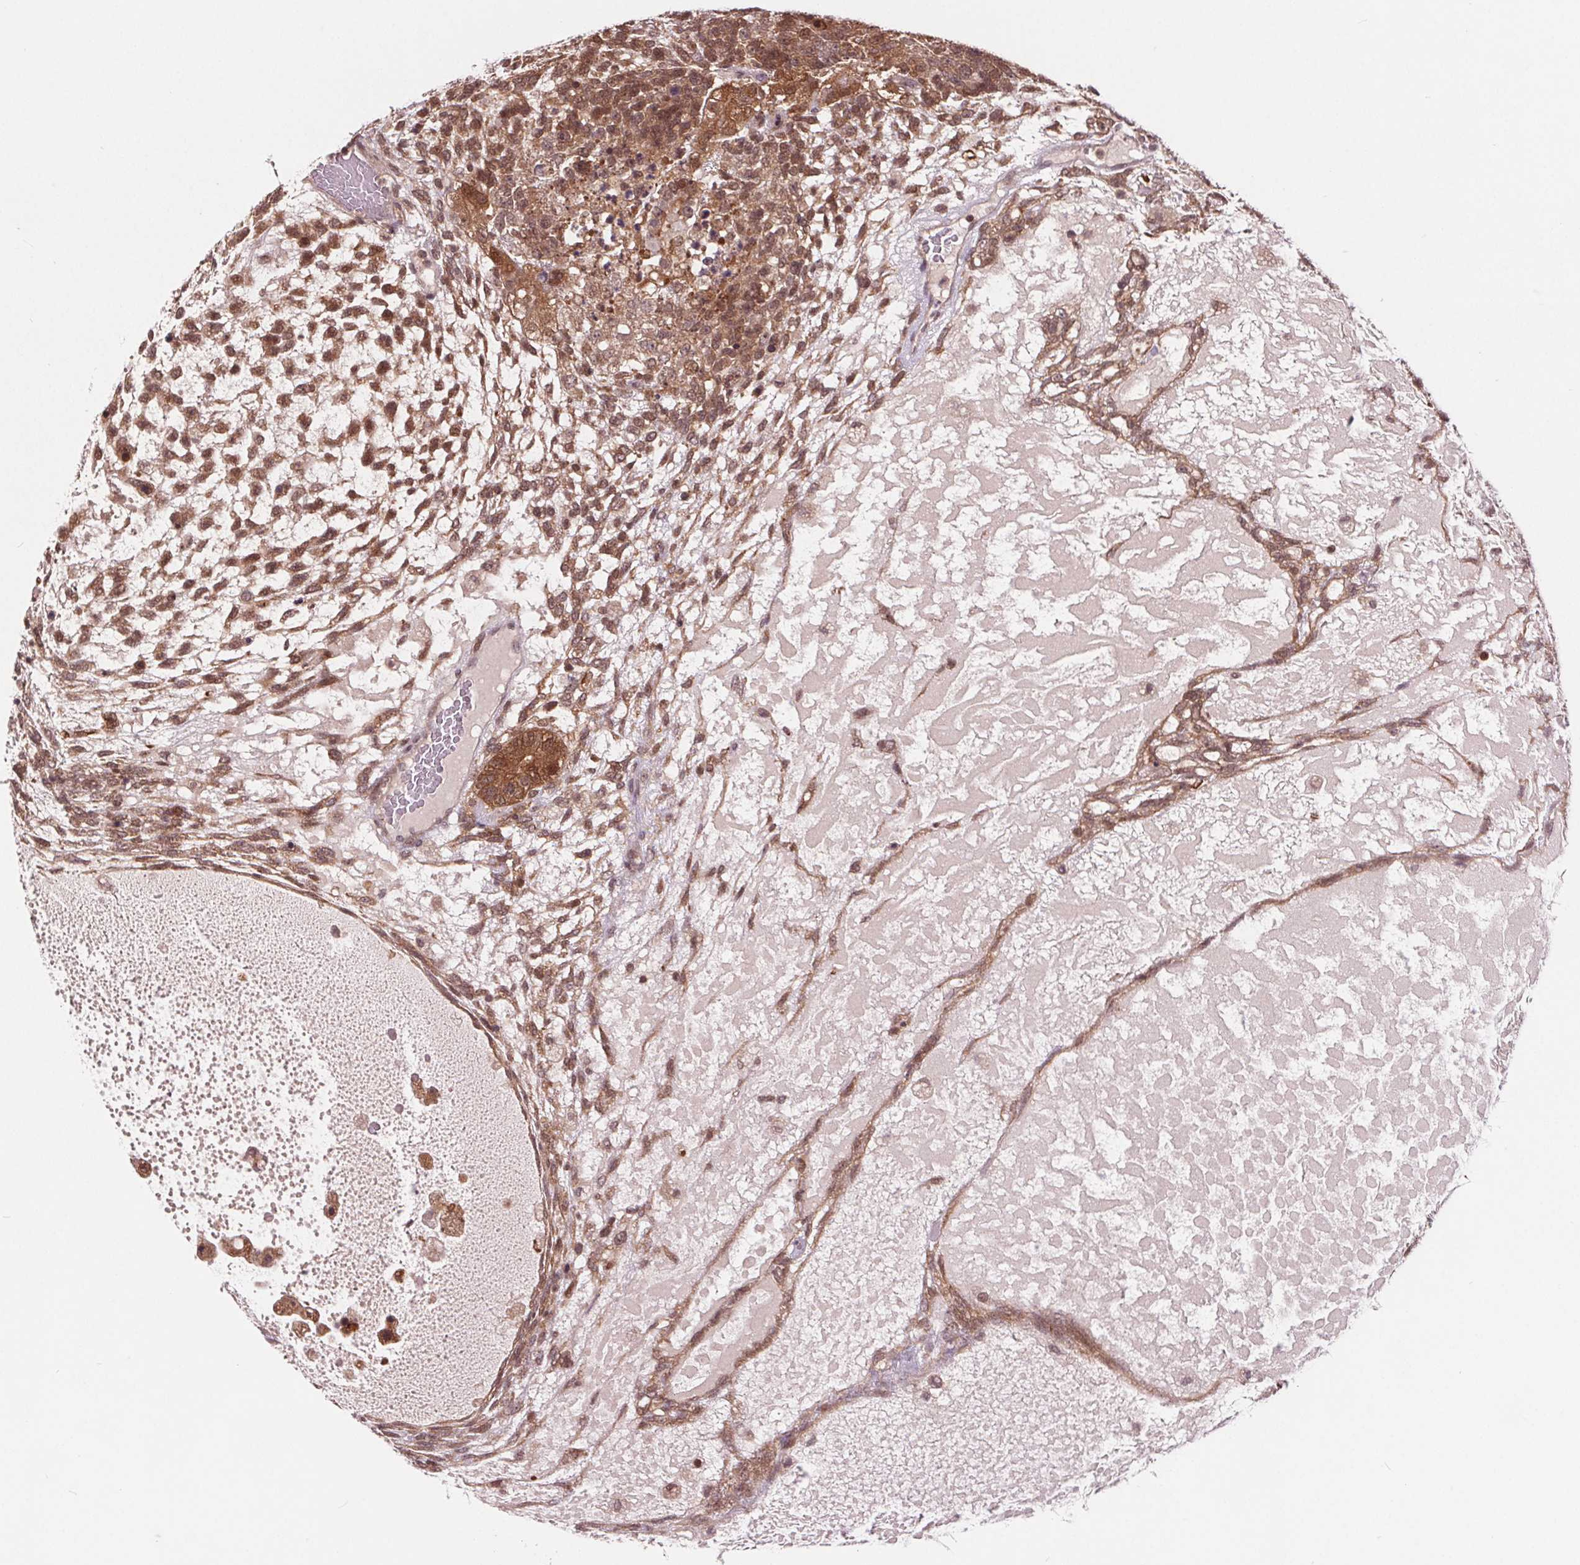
{"staining": {"intensity": "moderate", "quantity": ">75%", "location": "cytoplasmic/membranous,nuclear"}, "tissue": "testis cancer", "cell_type": "Tumor cells", "image_type": "cancer", "snomed": [{"axis": "morphology", "description": "Carcinoma, Embryonal, NOS"}, {"axis": "topography", "description": "Testis"}], "caption": "High-power microscopy captured an IHC micrograph of embryonal carcinoma (testis), revealing moderate cytoplasmic/membranous and nuclear expression in about >75% of tumor cells. (Stains: DAB in brown, nuclei in blue, Microscopy: brightfield microscopy at high magnification).", "gene": "HIF1AN", "patient": {"sex": "male", "age": 23}}